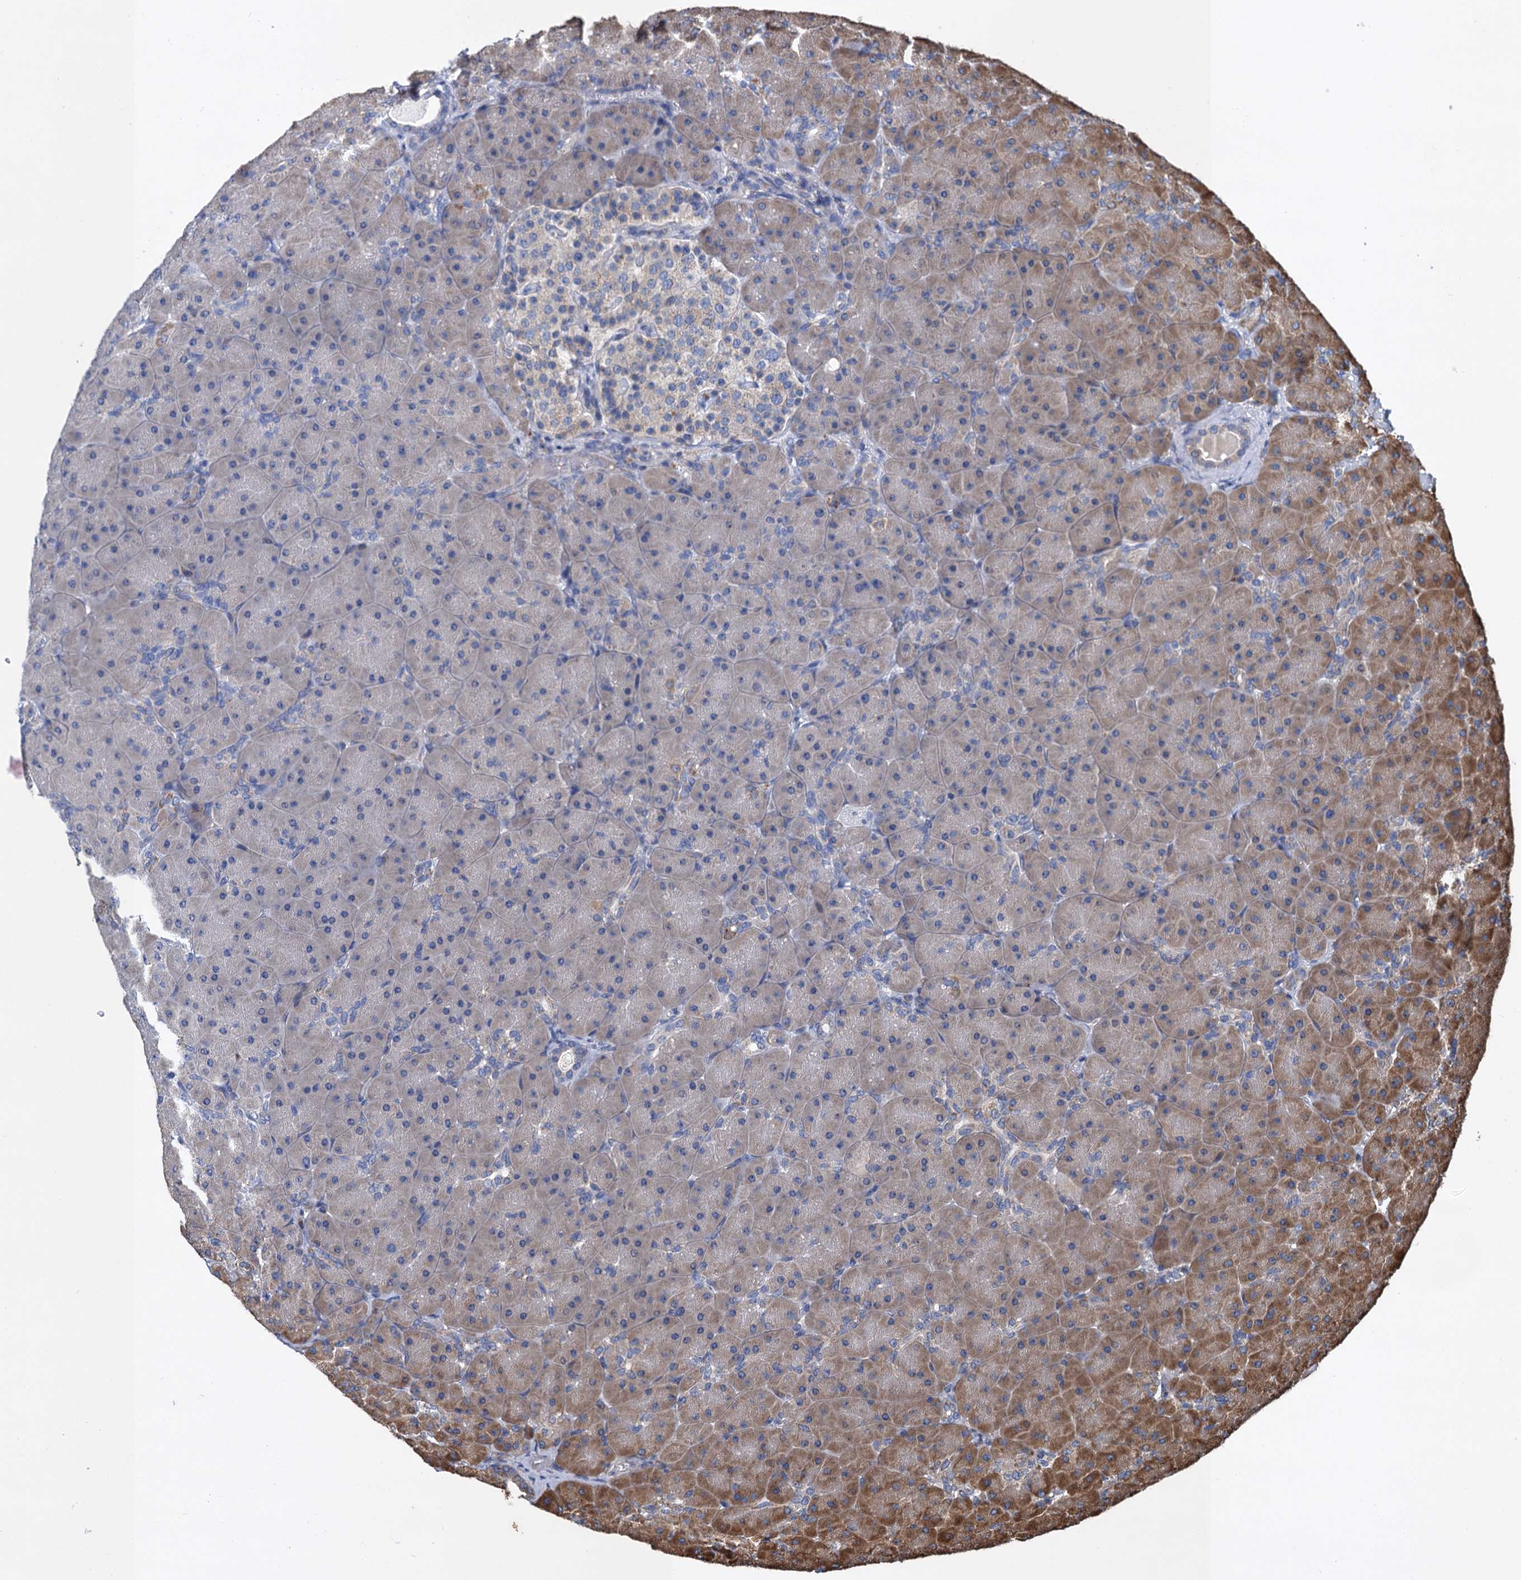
{"staining": {"intensity": "moderate", "quantity": "25%-75%", "location": "cytoplasmic/membranous"}, "tissue": "pancreas", "cell_type": "Exocrine glandular cells", "image_type": "normal", "snomed": [{"axis": "morphology", "description": "Normal tissue, NOS"}, {"axis": "topography", "description": "Pancreas"}], "caption": "Immunohistochemical staining of benign human pancreas displays moderate cytoplasmic/membranous protein expression in approximately 25%-75% of exocrine glandular cells.", "gene": "LINS1", "patient": {"sex": "male", "age": 66}}